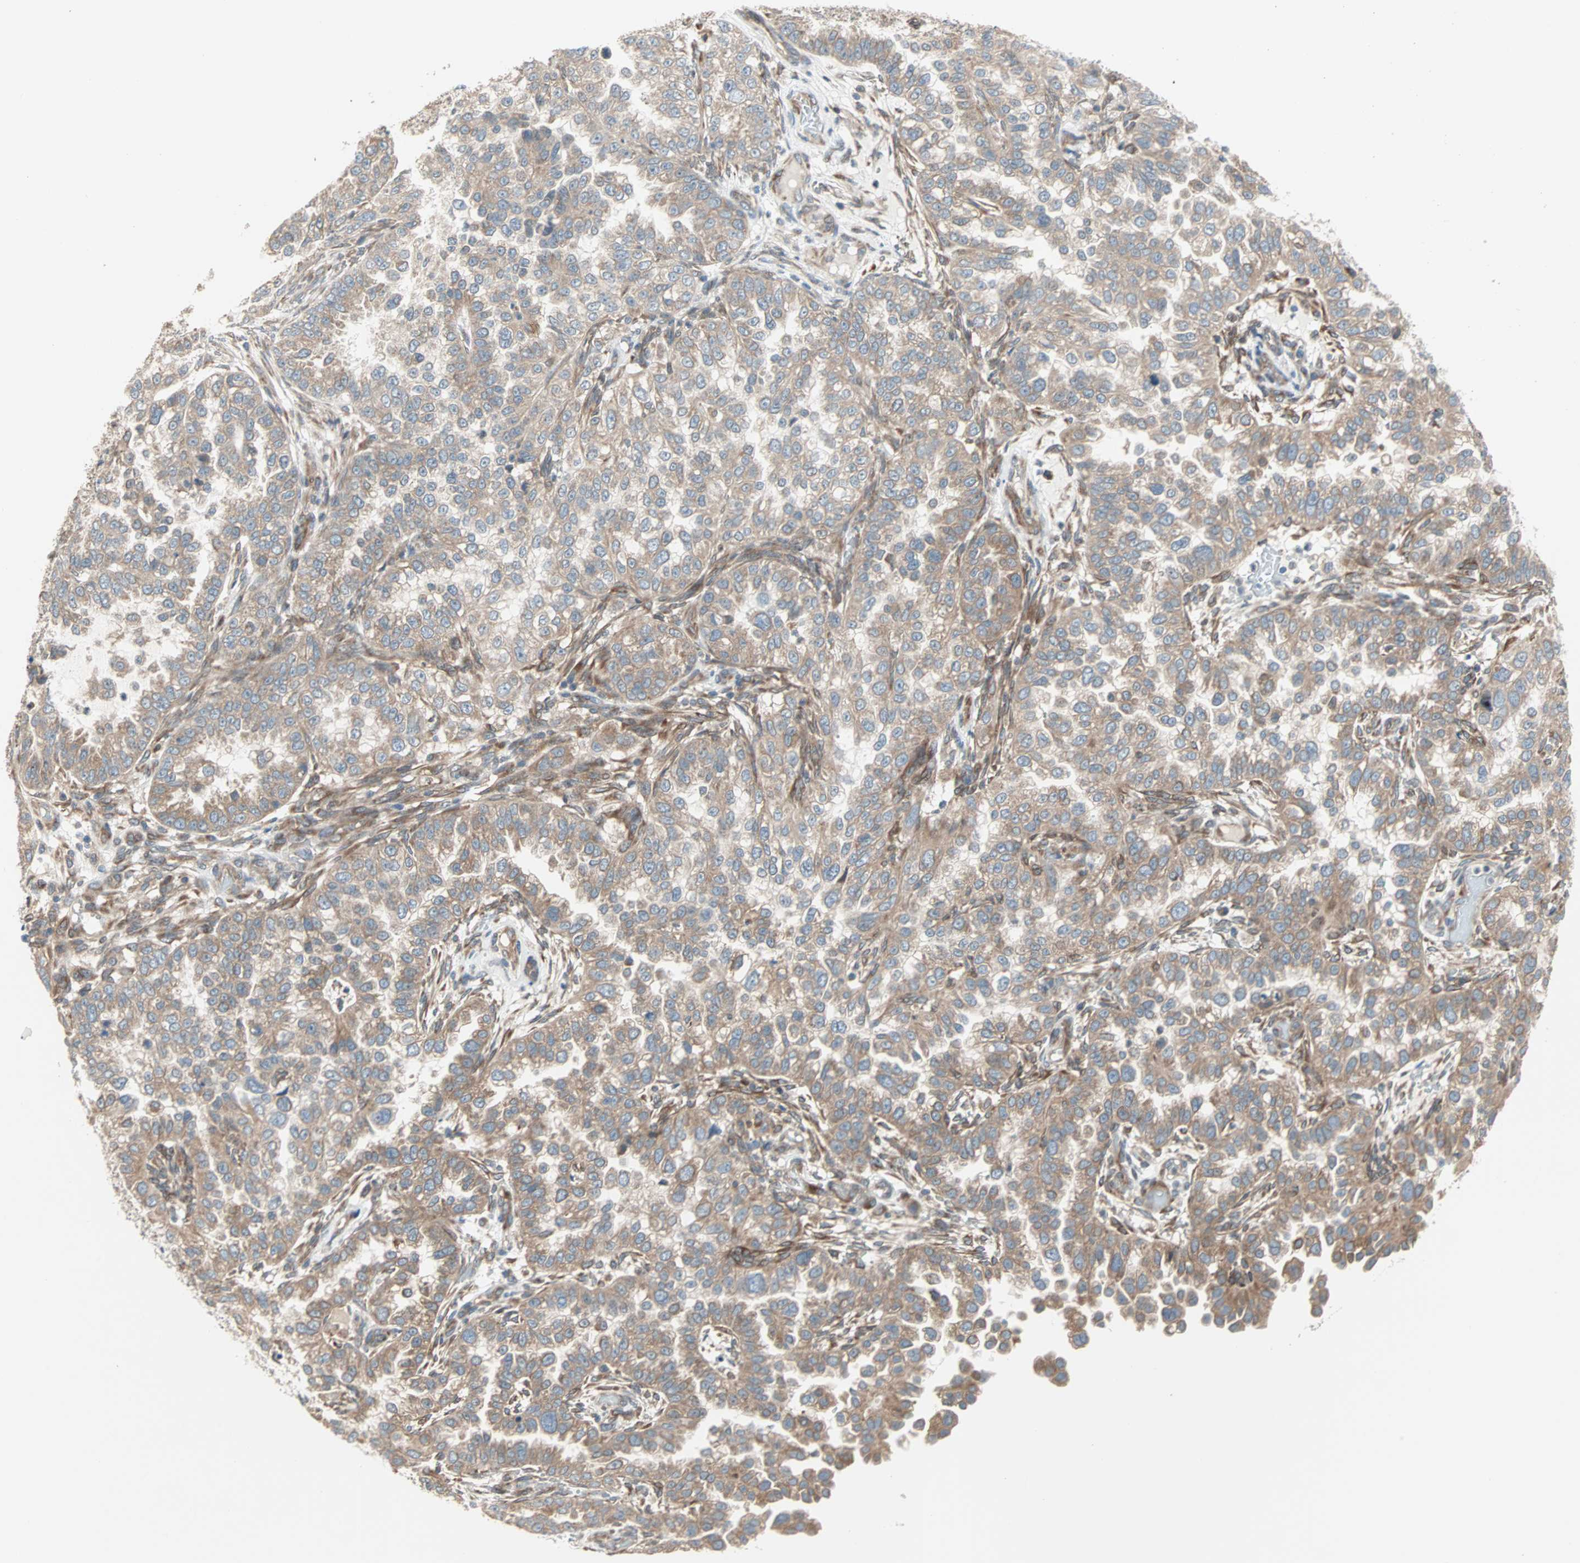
{"staining": {"intensity": "moderate", "quantity": ">75%", "location": "cytoplasmic/membranous"}, "tissue": "endometrial cancer", "cell_type": "Tumor cells", "image_type": "cancer", "snomed": [{"axis": "morphology", "description": "Adenocarcinoma, NOS"}, {"axis": "topography", "description": "Endometrium"}], "caption": "Human adenocarcinoma (endometrial) stained for a protein (brown) shows moderate cytoplasmic/membranous positive positivity in approximately >75% of tumor cells.", "gene": "SAR1A", "patient": {"sex": "female", "age": 85}}